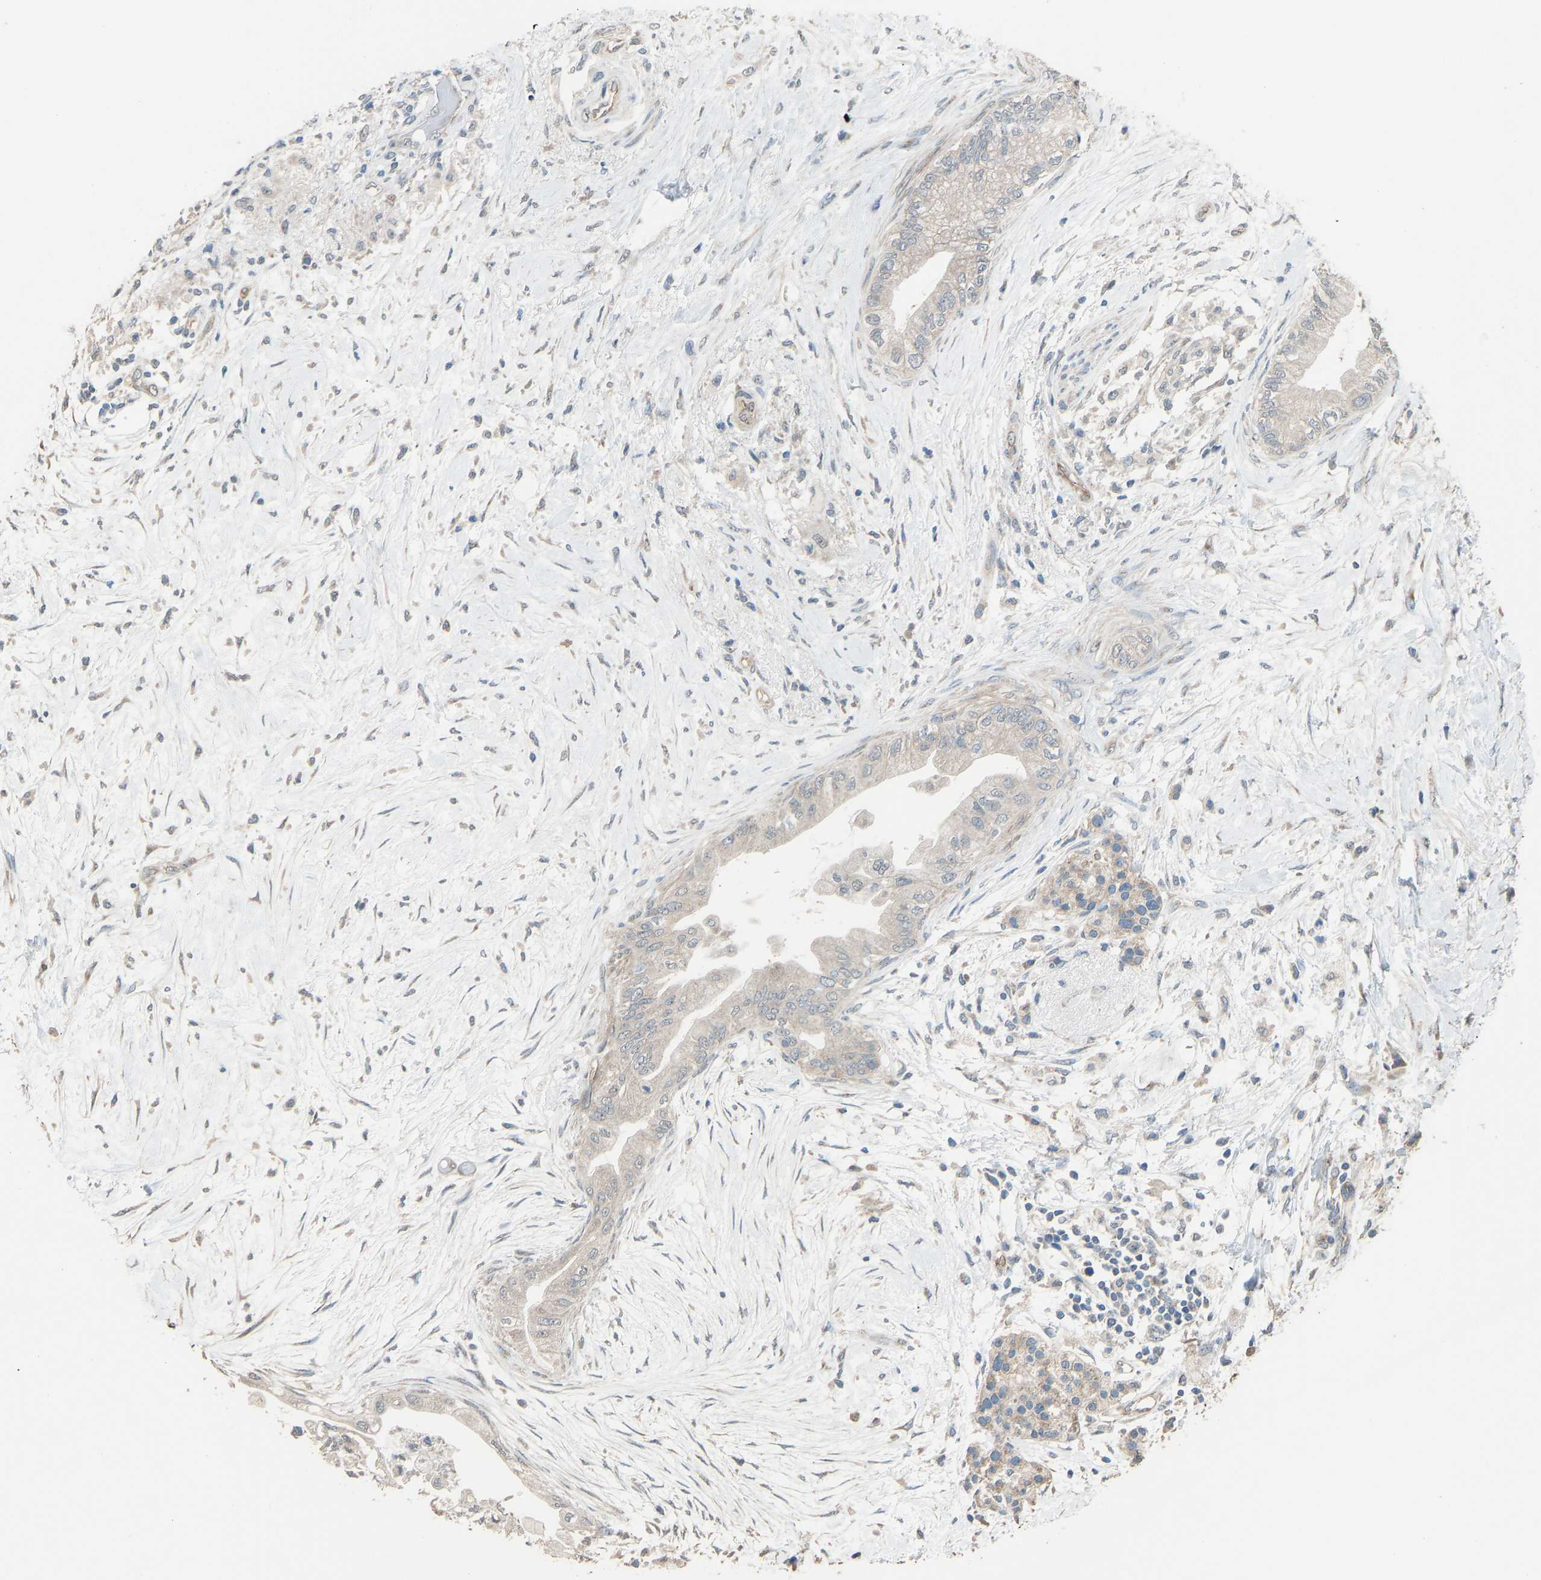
{"staining": {"intensity": "negative", "quantity": "none", "location": "none"}, "tissue": "pancreatic cancer", "cell_type": "Tumor cells", "image_type": "cancer", "snomed": [{"axis": "morphology", "description": "Normal tissue, NOS"}, {"axis": "morphology", "description": "Adenocarcinoma, NOS"}, {"axis": "topography", "description": "Pancreas"}, {"axis": "topography", "description": "Duodenum"}], "caption": "IHC photomicrograph of neoplastic tissue: human adenocarcinoma (pancreatic) stained with DAB shows no significant protein expression in tumor cells.", "gene": "SLC43A1", "patient": {"sex": "female", "age": 60}}